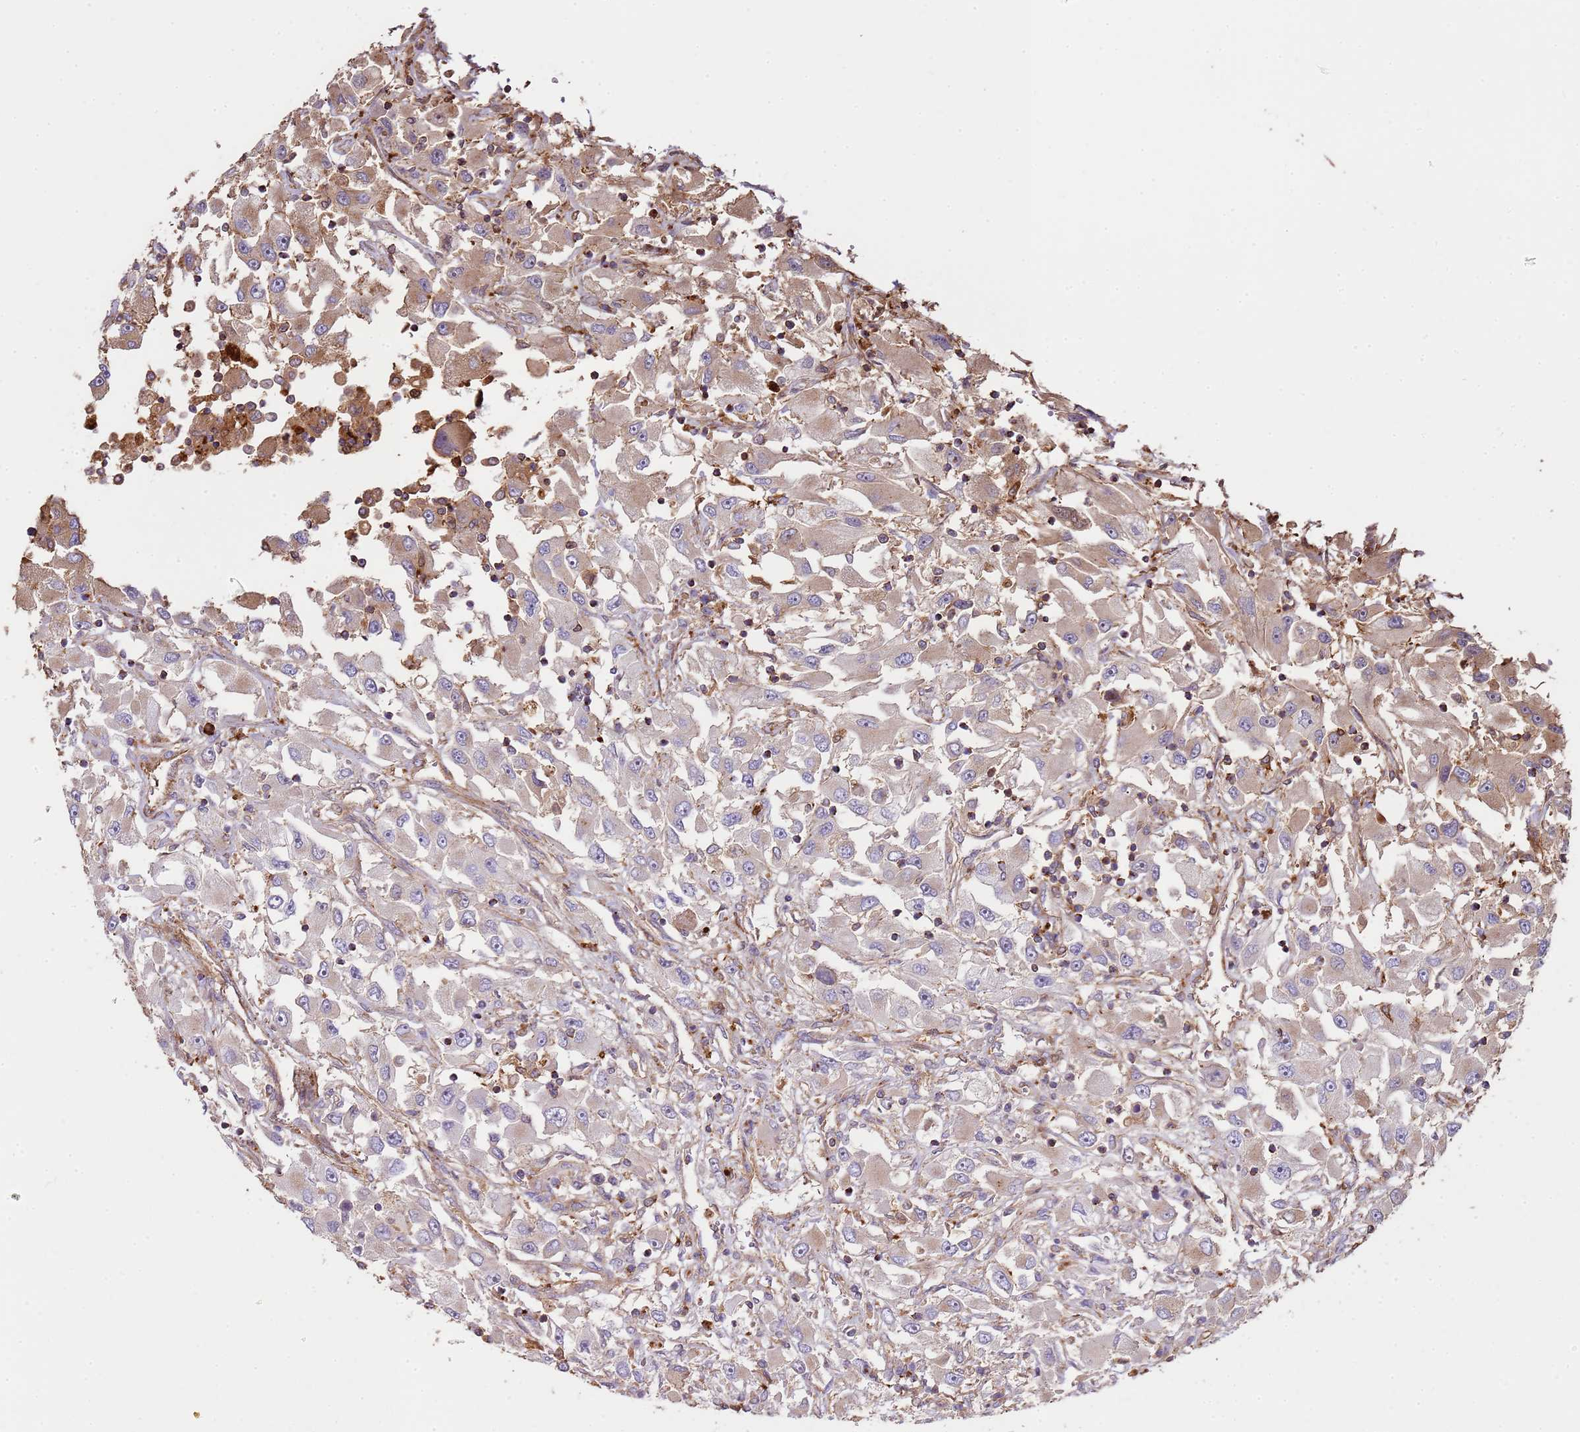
{"staining": {"intensity": "moderate", "quantity": "<25%", "location": "cytoplasmic/membranous"}, "tissue": "renal cancer", "cell_type": "Tumor cells", "image_type": "cancer", "snomed": [{"axis": "morphology", "description": "Adenocarcinoma, NOS"}, {"axis": "topography", "description": "Kidney"}], "caption": "The histopathology image reveals staining of adenocarcinoma (renal), revealing moderate cytoplasmic/membranous protein positivity (brown color) within tumor cells.", "gene": "NDUFAF4", "patient": {"sex": "female", "age": 52}}